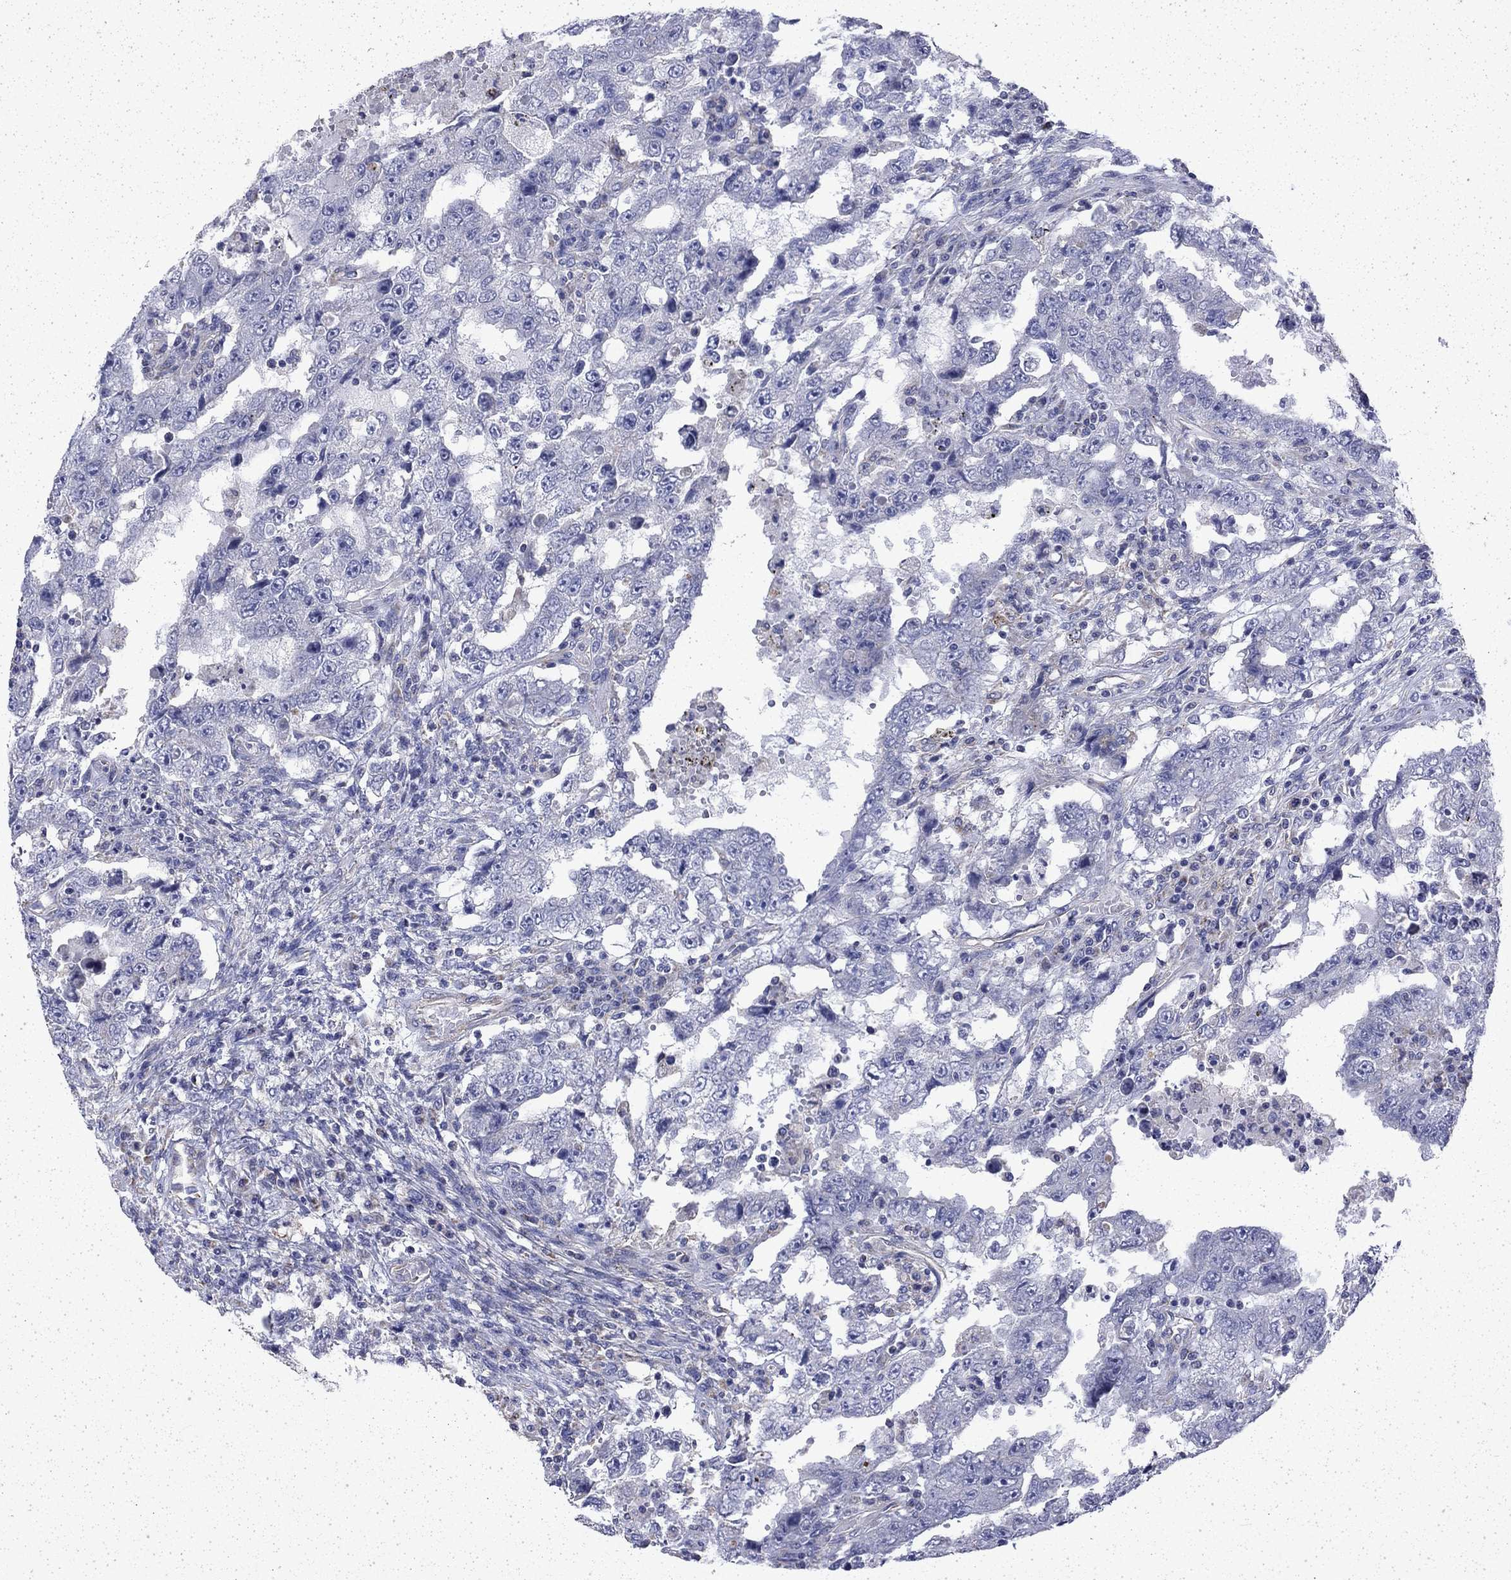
{"staining": {"intensity": "negative", "quantity": "none", "location": "none"}, "tissue": "testis cancer", "cell_type": "Tumor cells", "image_type": "cancer", "snomed": [{"axis": "morphology", "description": "Carcinoma, Embryonal, NOS"}, {"axis": "topography", "description": "Testis"}], "caption": "The micrograph exhibits no significant staining in tumor cells of testis embryonal carcinoma.", "gene": "DTNA", "patient": {"sex": "male", "age": 26}}